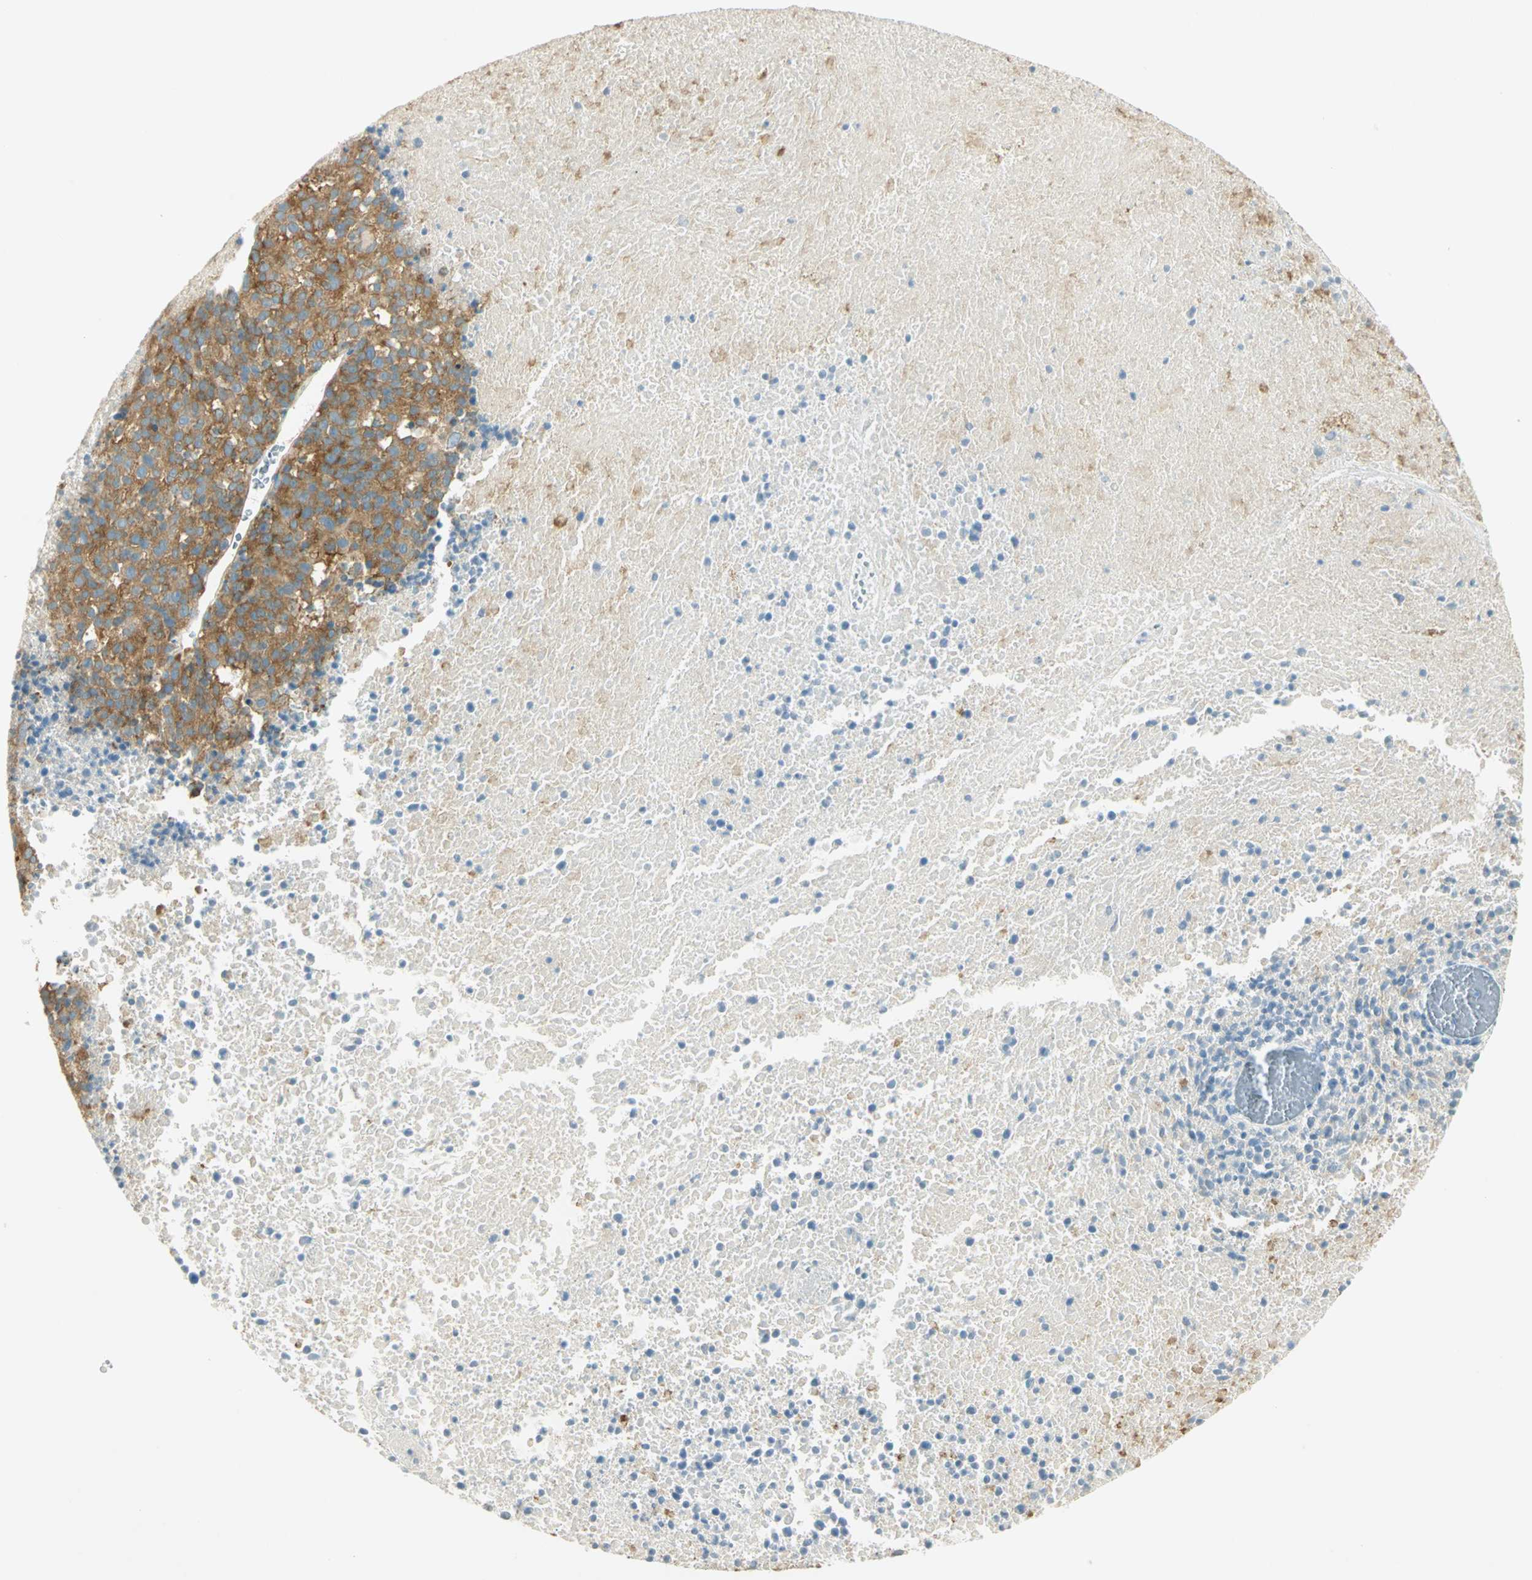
{"staining": {"intensity": "strong", "quantity": ">75%", "location": "cytoplasmic/membranous"}, "tissue": "melanoma", "cell_type": "Tumor cells", "image_type": "cancer", "snomed": [{"axis": "morphology", "description": "Malignant melanoma, Metastatic site"}, {"axis": "topography", "description": "Cerebral cortex"}], "caption": "Malignant melanoma (metastatic site) was stained to show a protein in brown. There is high levels of strong cytoplasmic/membranous expression in about >75% of tumor cells. (DAB (3,3'-diaminobenzidine) = brown stain, brightfield microscopy at high magnification).", "gene": "TSC22D2", "patient": {"sex": "female", "age": 52}}